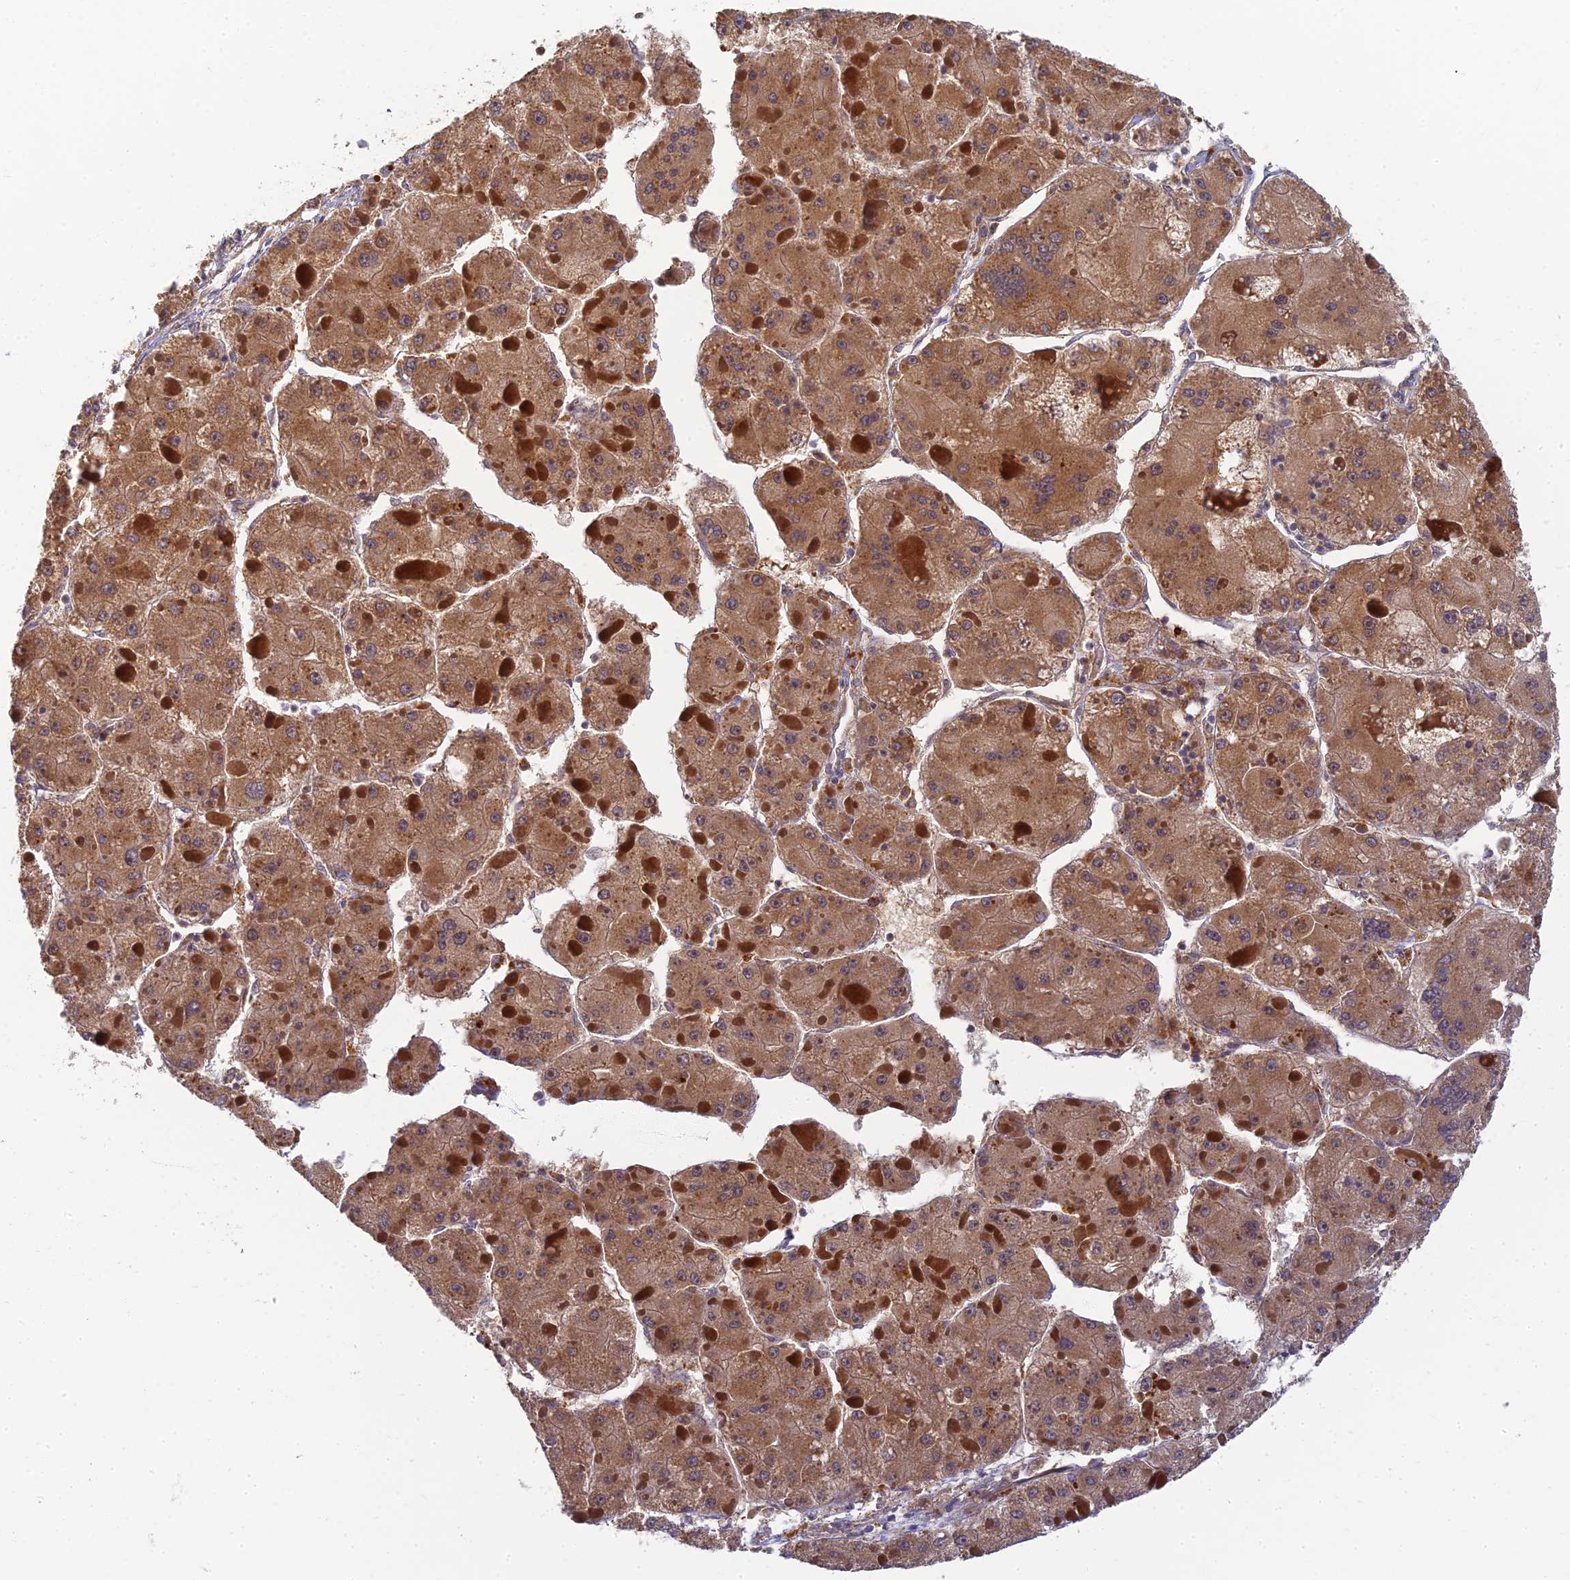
{"staining": {"intensity": "moderate", "quantity": ">75%", "location": "cytoplasmic/membranous"}, "tissue": "liver cancer", "cell_type": "Tumor cells", "image_type": "cancer", "snomed": [{"axis": "morphology", "description": "Carcinoma, Hepatocellular, NOS"}, {"axis": "topography", "description": "Liver"}], "caption": "IHC of human liver hepatocellular carcinoma exhibits medium levels of moderate cytoplasmic/membranous staining in approximately >75% of tumor cells. The protein of interest is shown in brown color, while the nuclei are stained blue.", "gene": "RGL3", "patient": {"sex": "female", "age": 73}}